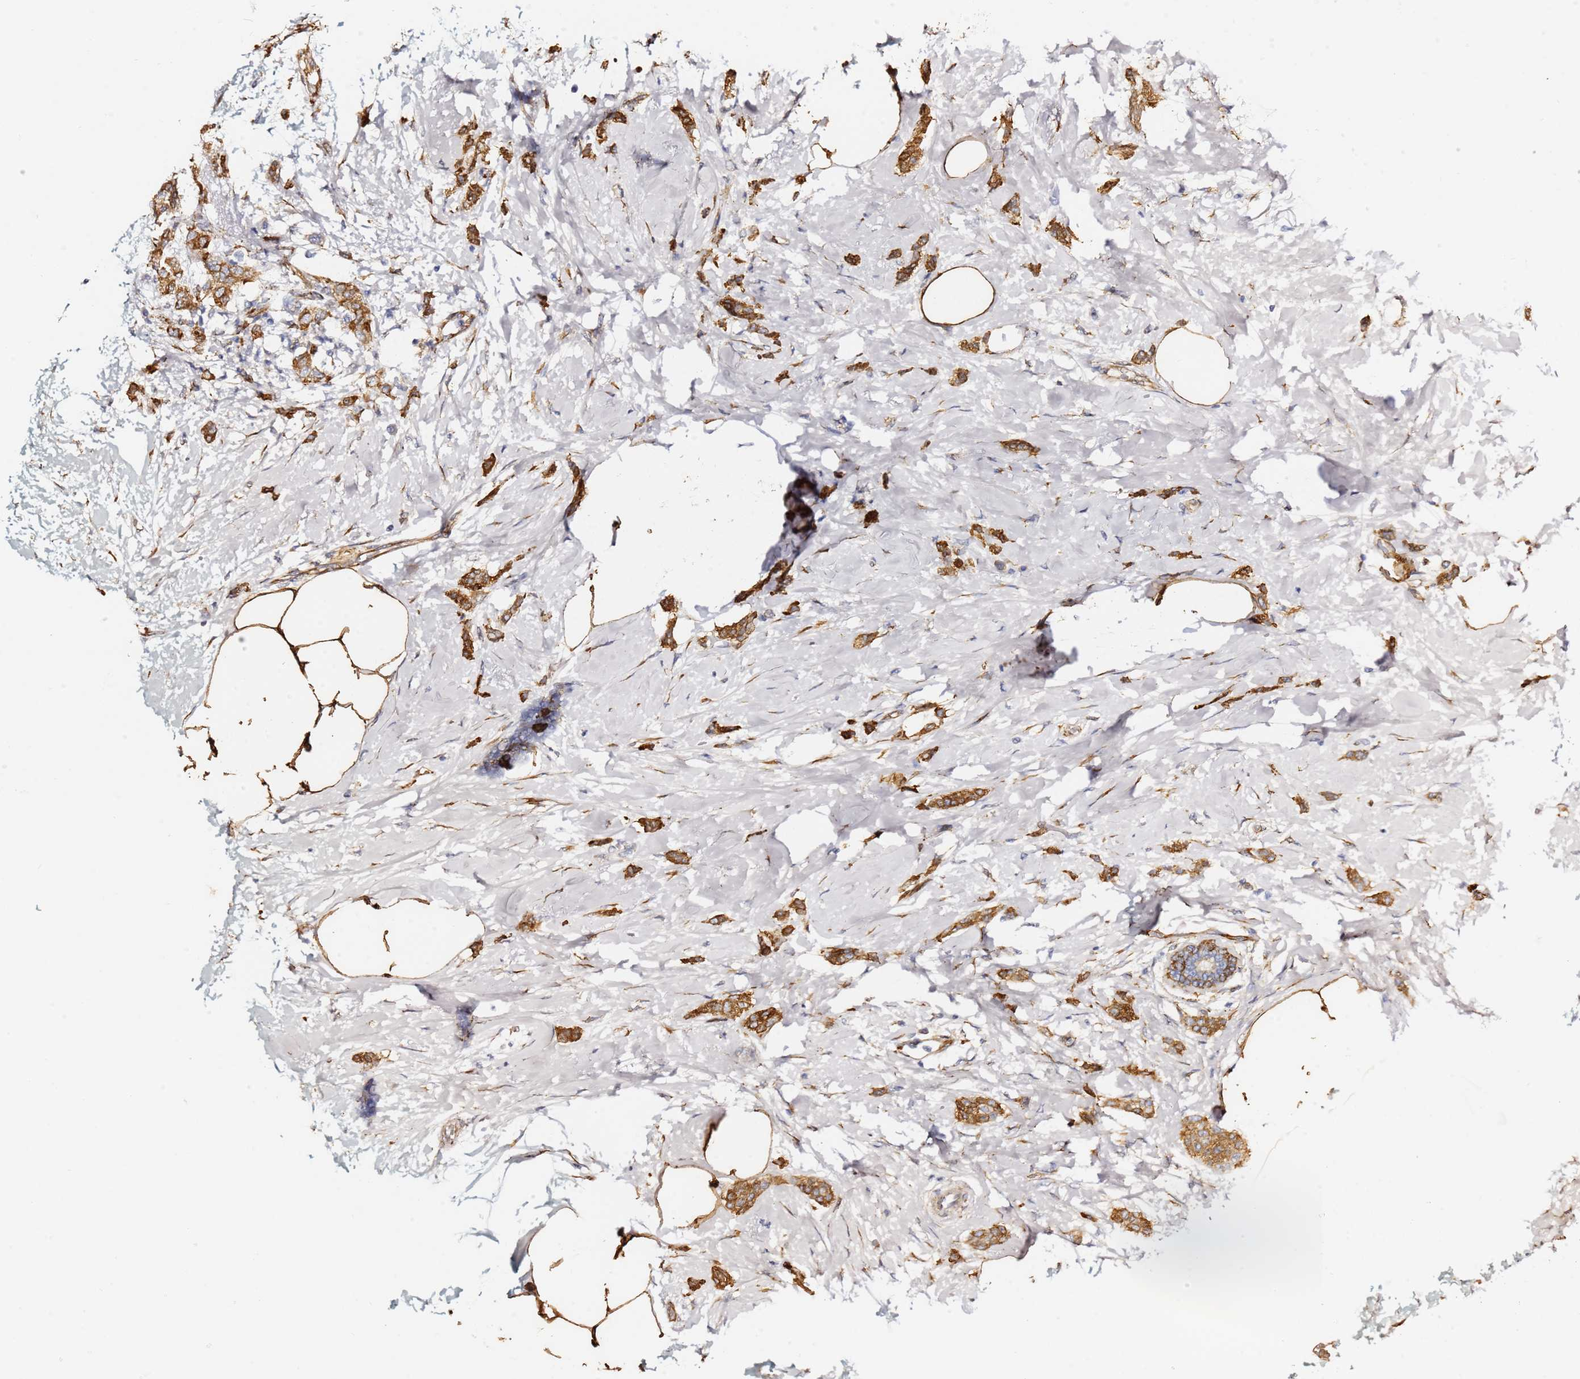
{"staining": {"intensity": "strong", "quantity": ">75%", "location": "cytoplasmic/membranous"}, "tissue": "breast cancer", "cell_type": "Tumor cells", "image_type": "cancer", "snomed": [{"axis": "morphology", "description": "Duct carcinoma"}, {"axis": "topography", "description": "Breast"}], "caption": "Immunohistochemistry staining of breast cancer (invasive ductal carcinoma), which demonstrates high levels of strong cytoplasmic/membranous expression in about >75% of tumor cells indicating strong cytoplasmic/membranous protein staining. The staining was performed using DAB (brown) for protein detection and nuclei were counterstained in hematoxylin (blue).", "gene": "GDAP2", "patient": {"sex": "female", "age": 72}}